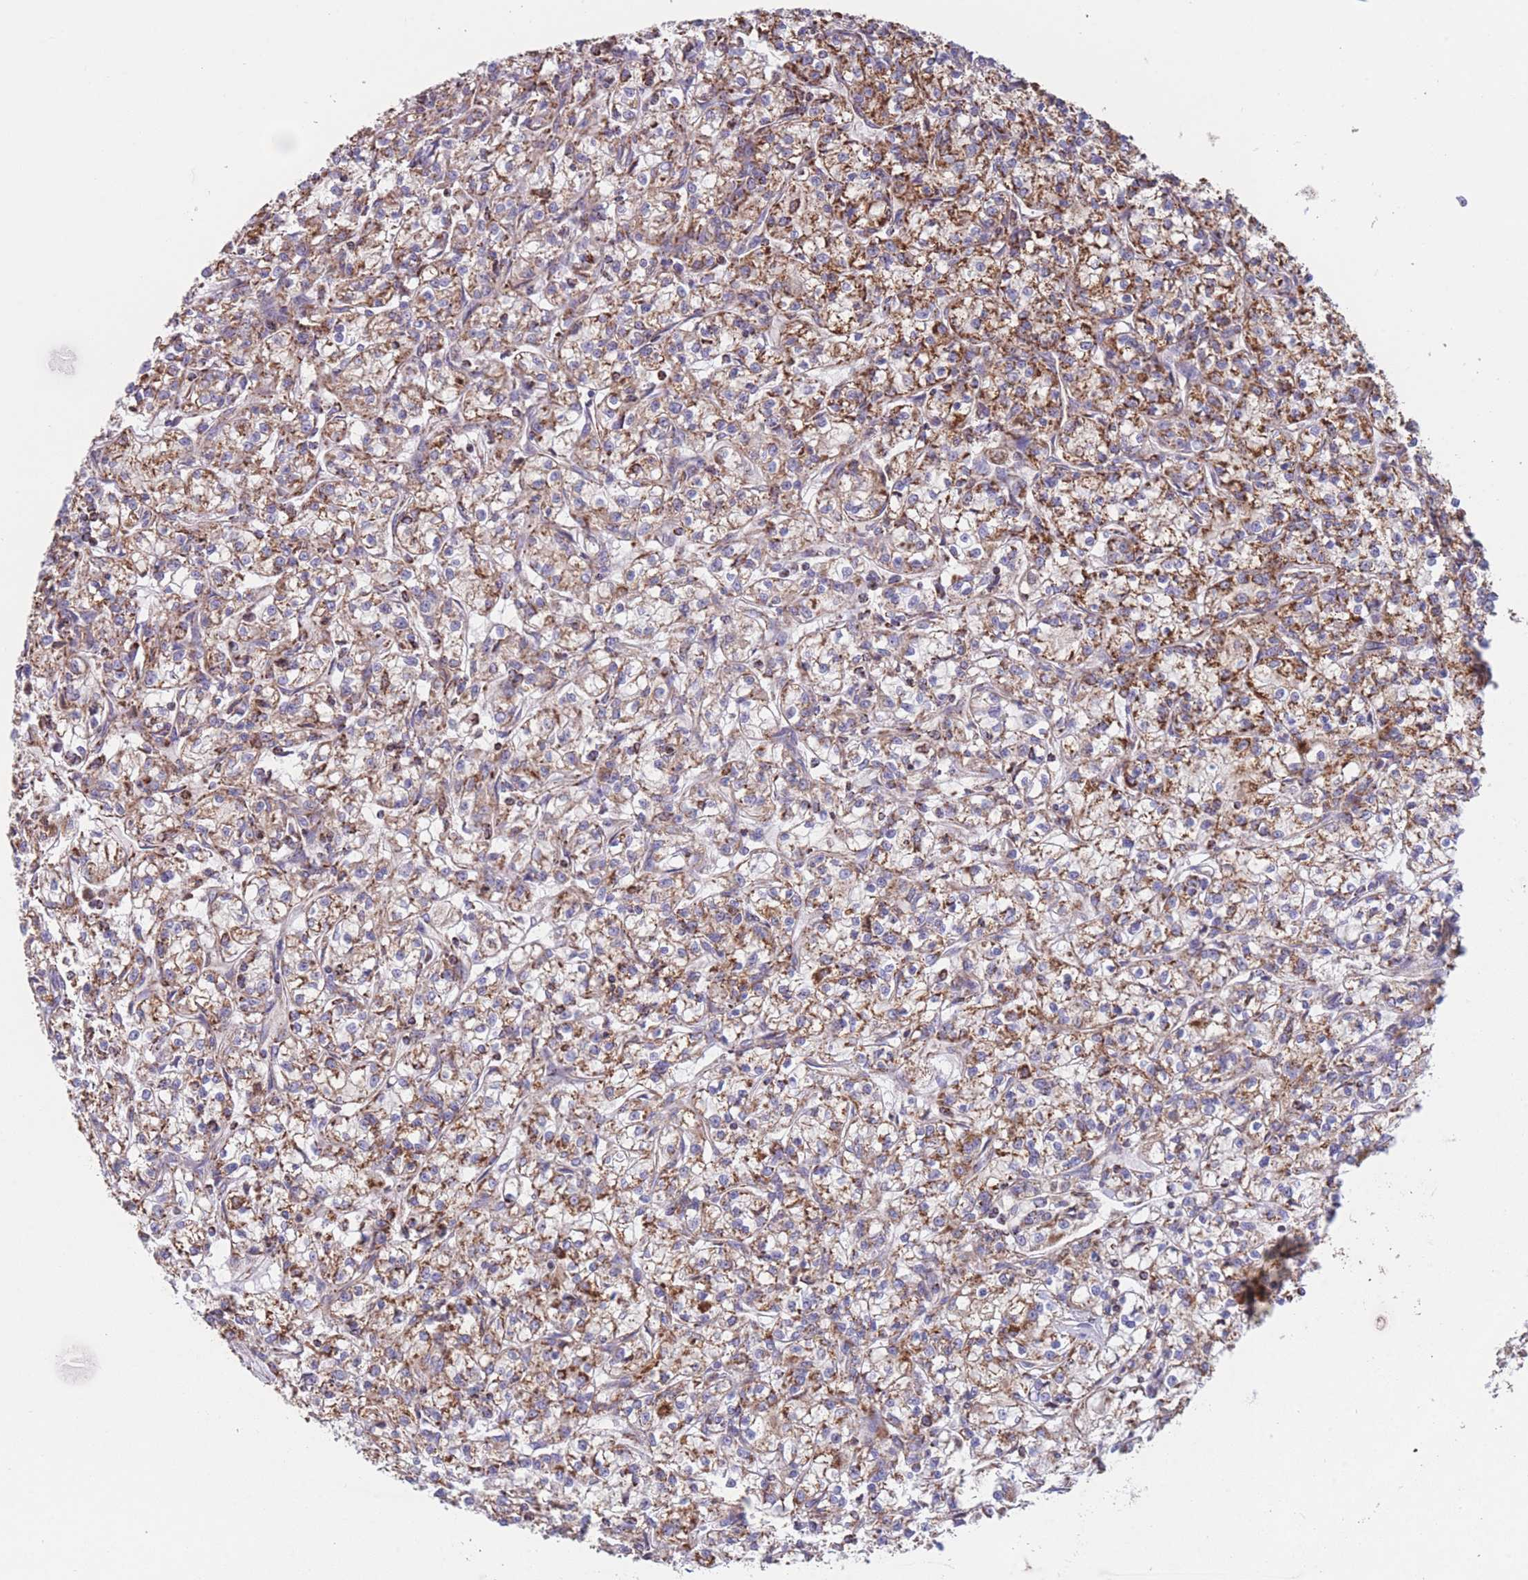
{"staining": {"intensity": "moderate", "quantity": ">75%", "location": "cytoplasmic/membranous"}, "tissue": "renal cancer", "cell_type": "Tumor cells", "image_type": "cancer", "snomed": [{"axis": "morphology", "description": "Adenocarcinoma, NOS"}, {"axis": "topography", "description": "Kidney"}], "caption": "Adenocarcinoma (renal) stained with a protein marker displays moderate staining in tumor cells.", "gene": "FKBP8", "patient": {"sex": "female", "age": 59}}